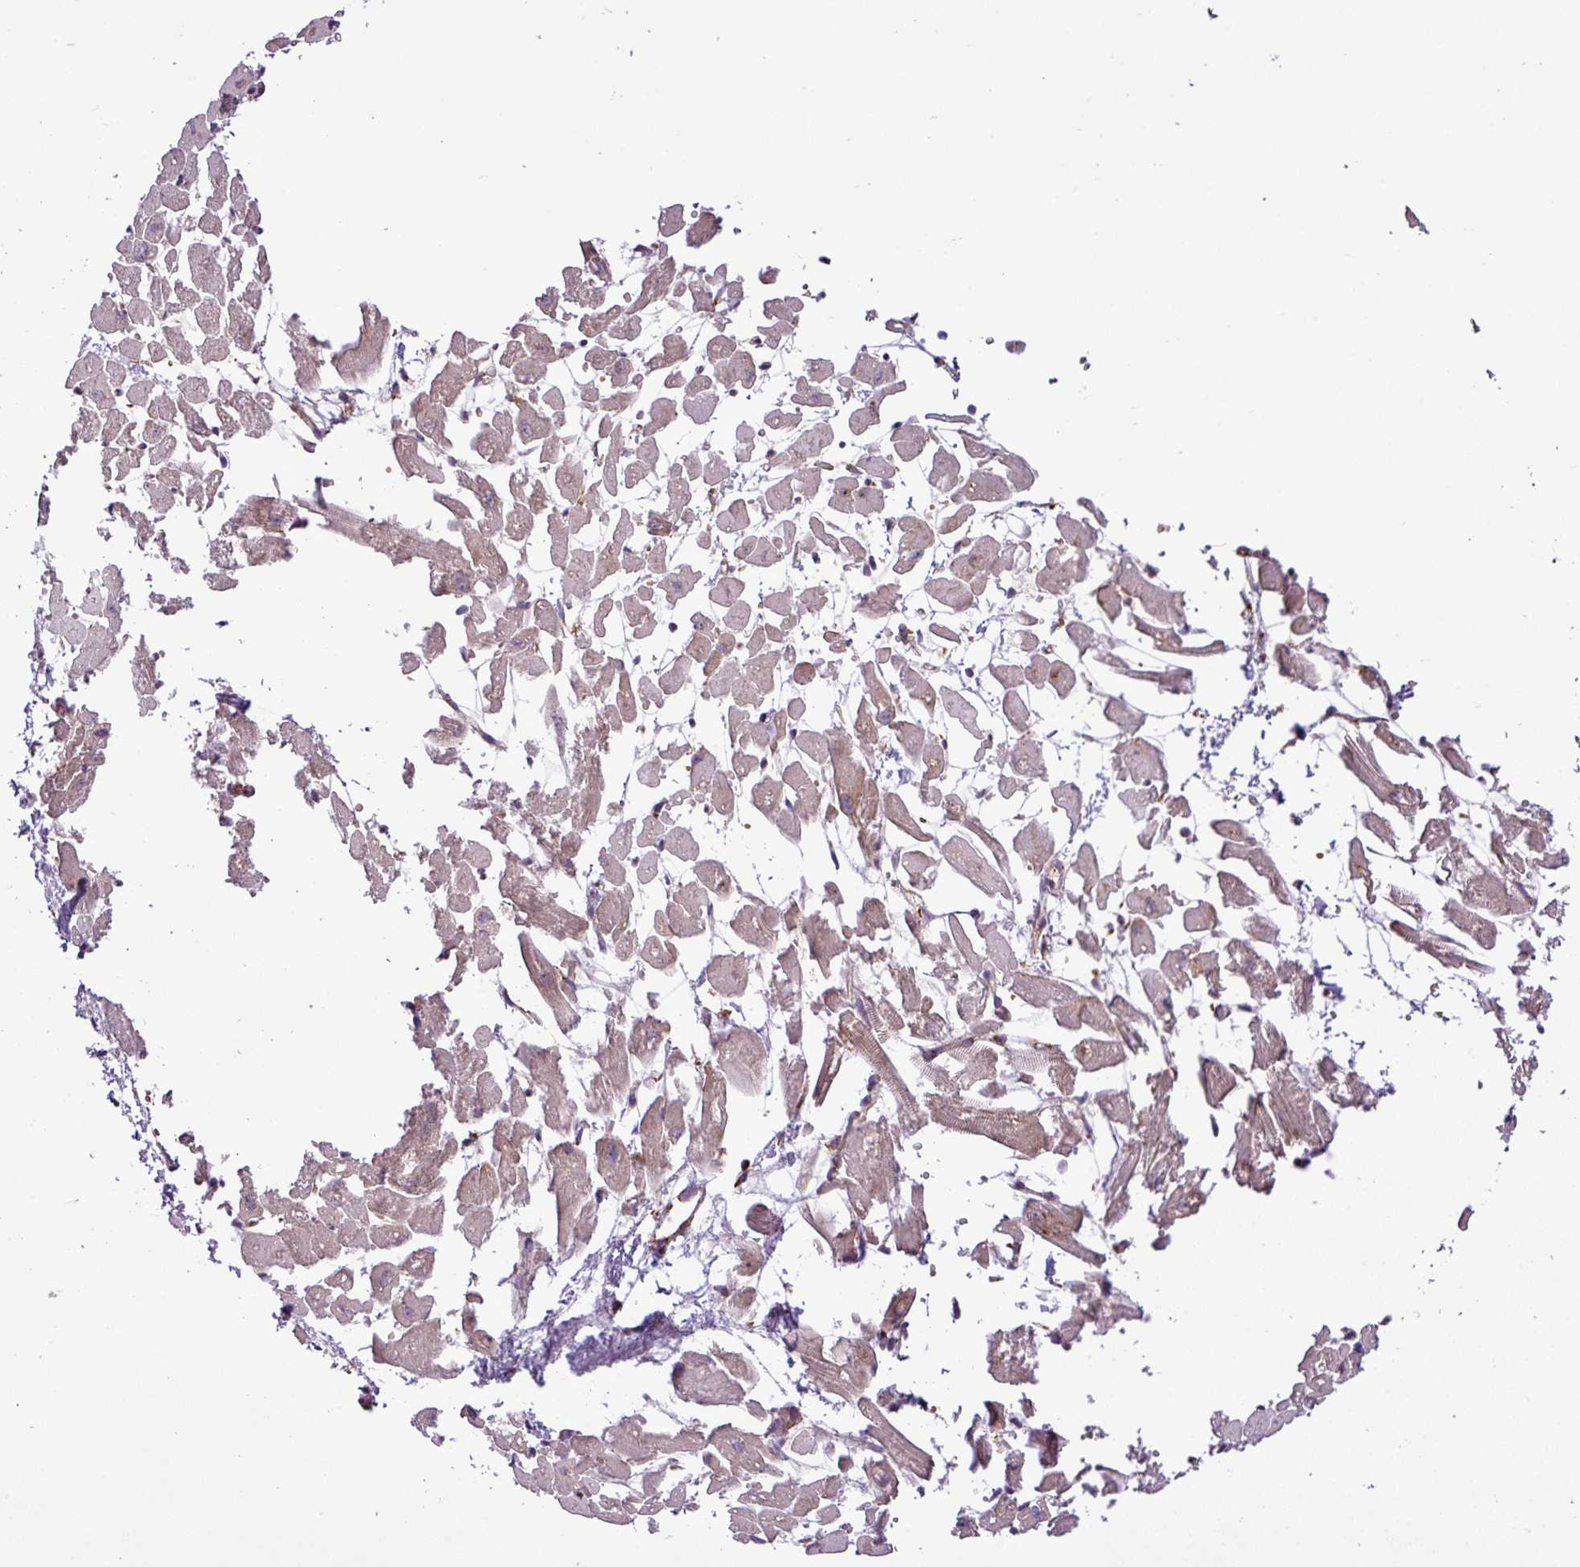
{"staining": {"intensity": "weak", "quantity": "25%-75%", "location": "cytoplasmic/membranous"}, "tissue": "heart muscle", "cell_type": "Cardiomyocytes", "image_type": "normal", "snomed": [{"axis": "morphology", "description": "Normal tissue, NOS"}, {"axis": "topography", "description": "Heart"}], "caption": "Protein staining reveals weak cytoplasmic/membranous positivity in about 25%-75% of cardiomyocytes in benign heart muscle.", "gene": "RPL13", "patient": {"sex": "female", "age": 64}}